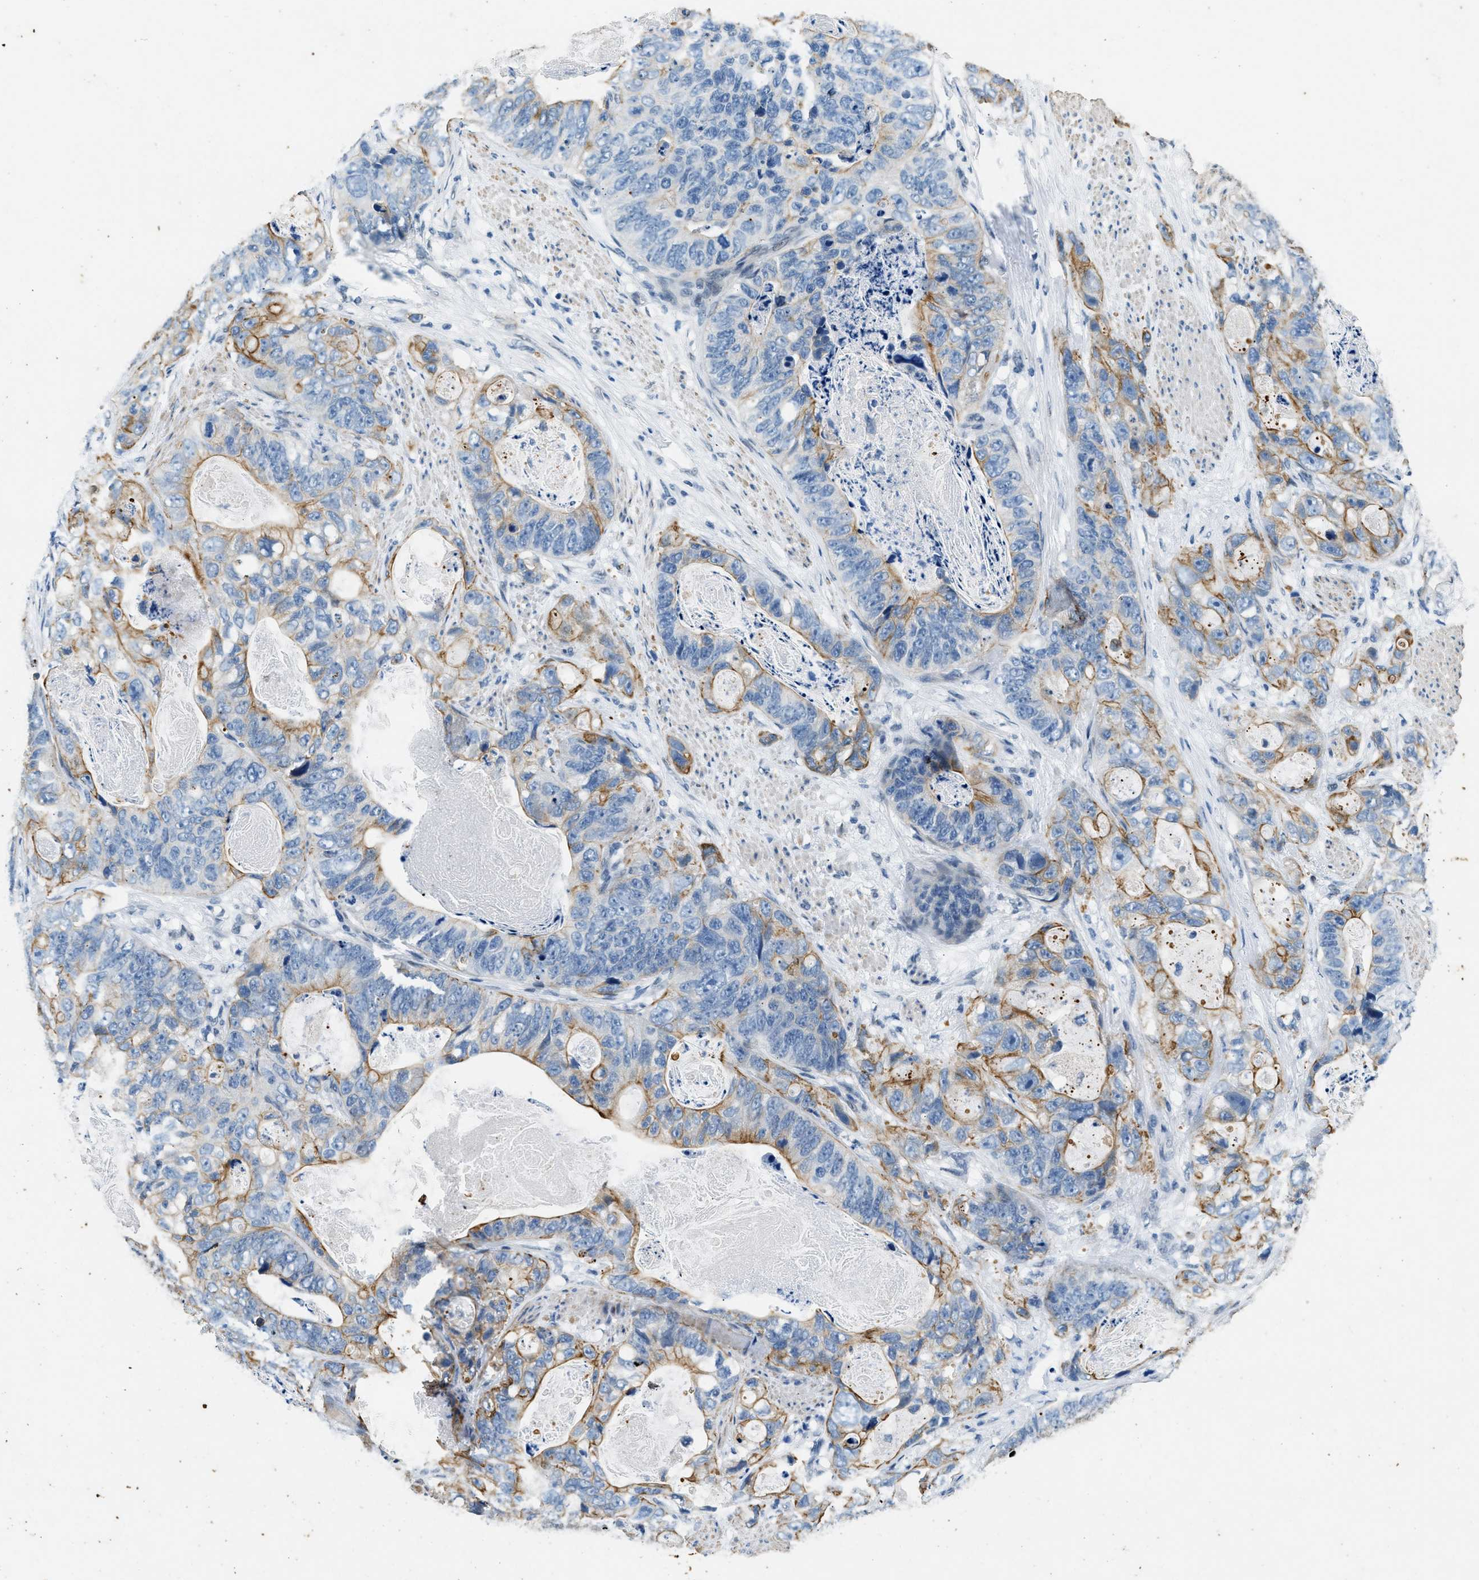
{"staining": {"intensity": "moderate", "quantity": "25%-75%", "location": "cytoplasmic/membranous"}, "tissue": "stomach cancer", "cell_type": "Tumor cells", "image_type": "cancer", "snomed": [{"axis": "morphology", "description": "Adenocarcinoma, NOS"}, {"axis": "topography", "description": "Stomach"}], "caption": "Stomach cancer (adenocarcinoma) stained with immunohistochemistry shows moderate cytoplasmic/membranous expression in about 25%-75% of tumor cells.", "gene": "CFAP20", "patient": {"sex": "female", "age": 89}}